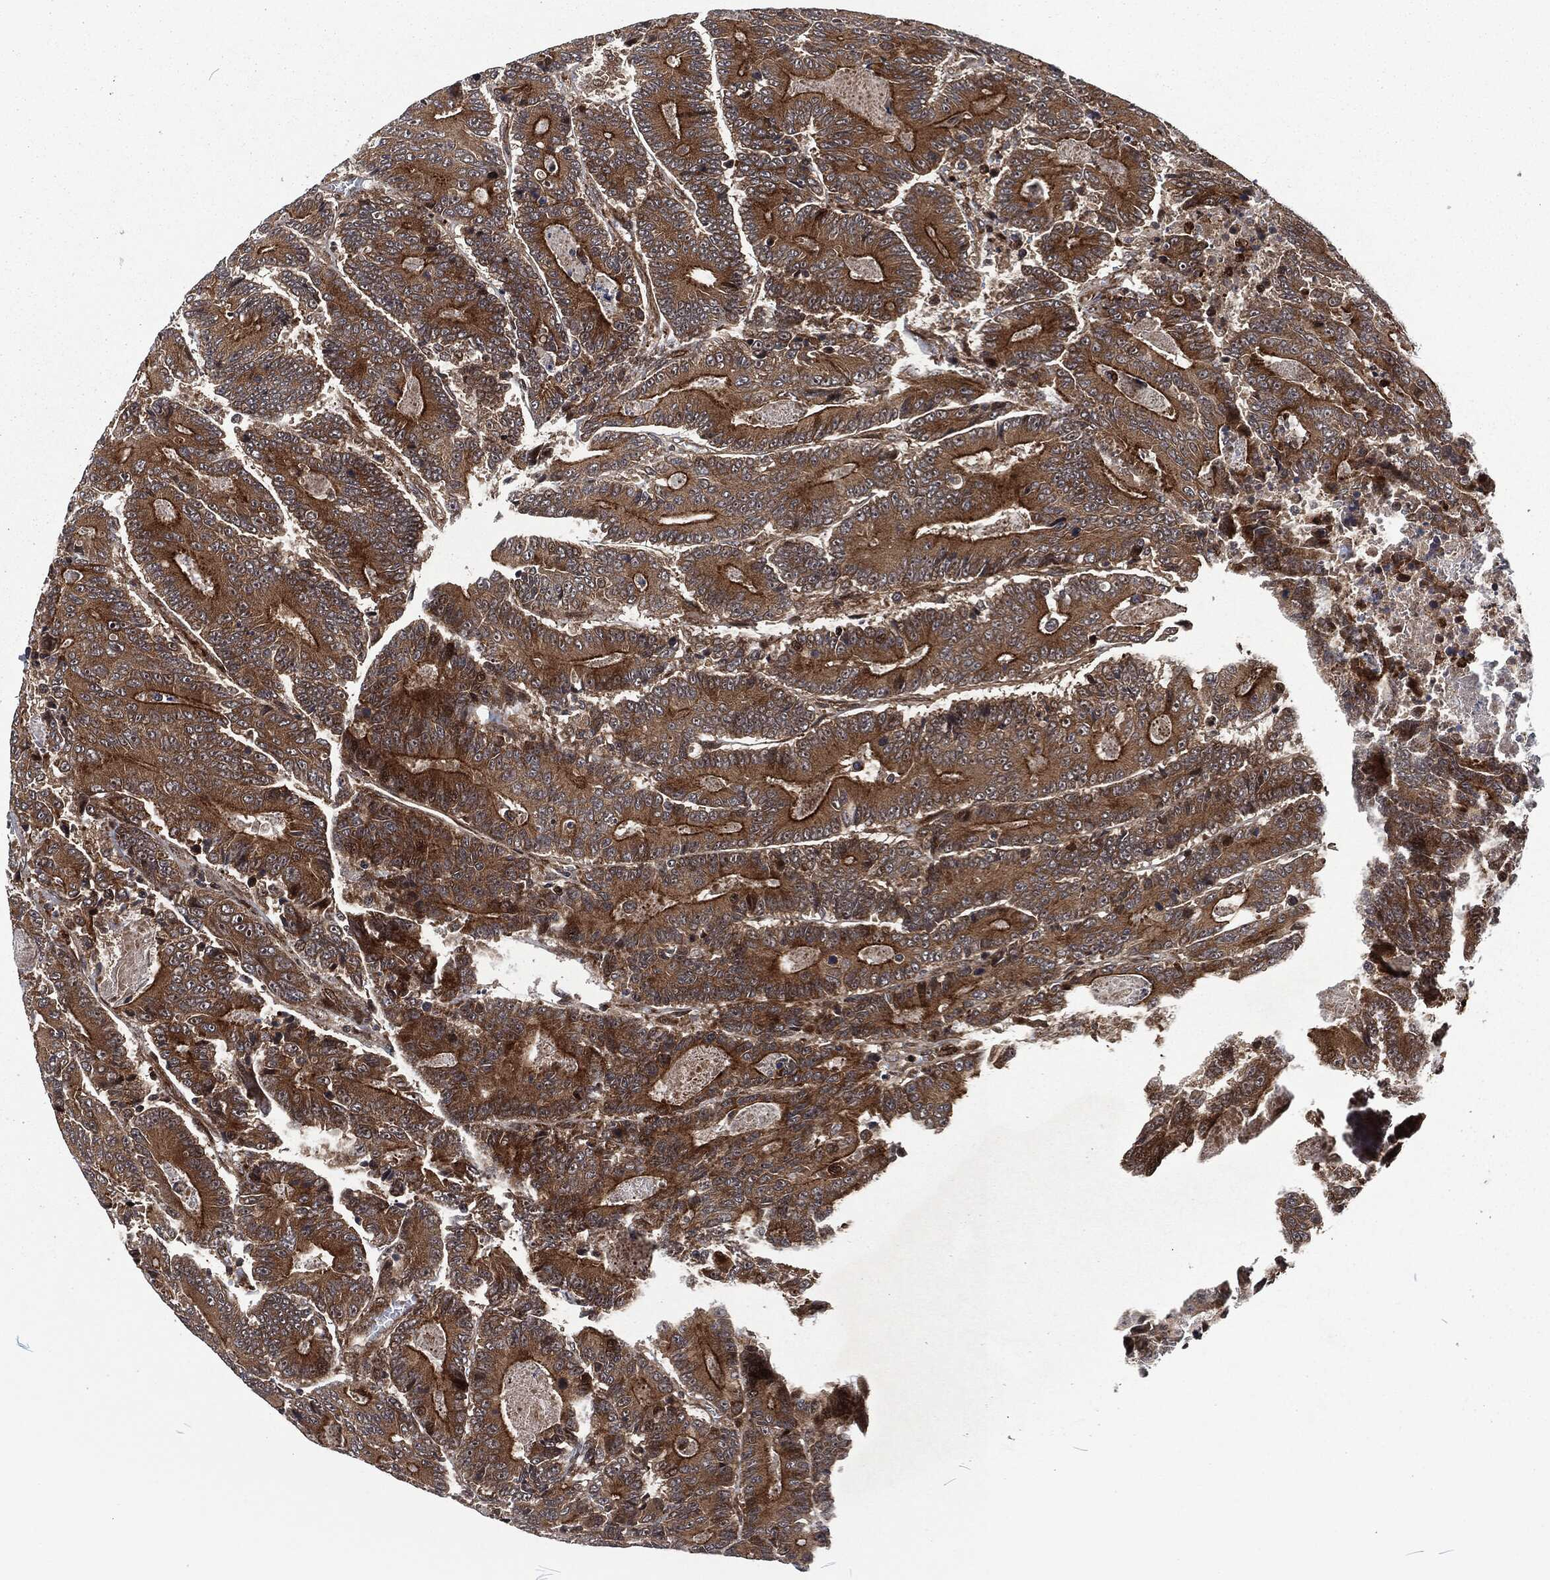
{"staining": {"intensity": "strong", "quantity": "25%-75%", "location": "cytoplasmic/membranous"}, "tissue": "colorectal cancer", "cell_type": "Tumor cells", "image_type": "cancer", "snomed": [{"axis": "morphology", "description": "Adenocarcinoma, NOS"}, {"axis": "topography", "description": "Colon"}], "caption": "Immunohistochemistry (IHC) micrograph of neoplastic tissue: human colorectal cancer (adenocarcinoma) stained using immunohistochemistry (IHC) exhibits high levels of strong protein expression localized specifically in the cytoplasmic/membranous of tumor cells, appearing as a cytoplasmic/membranous brown color.", "gene": "CMPK2", "patient": {"sex": "male", "age": 83}}